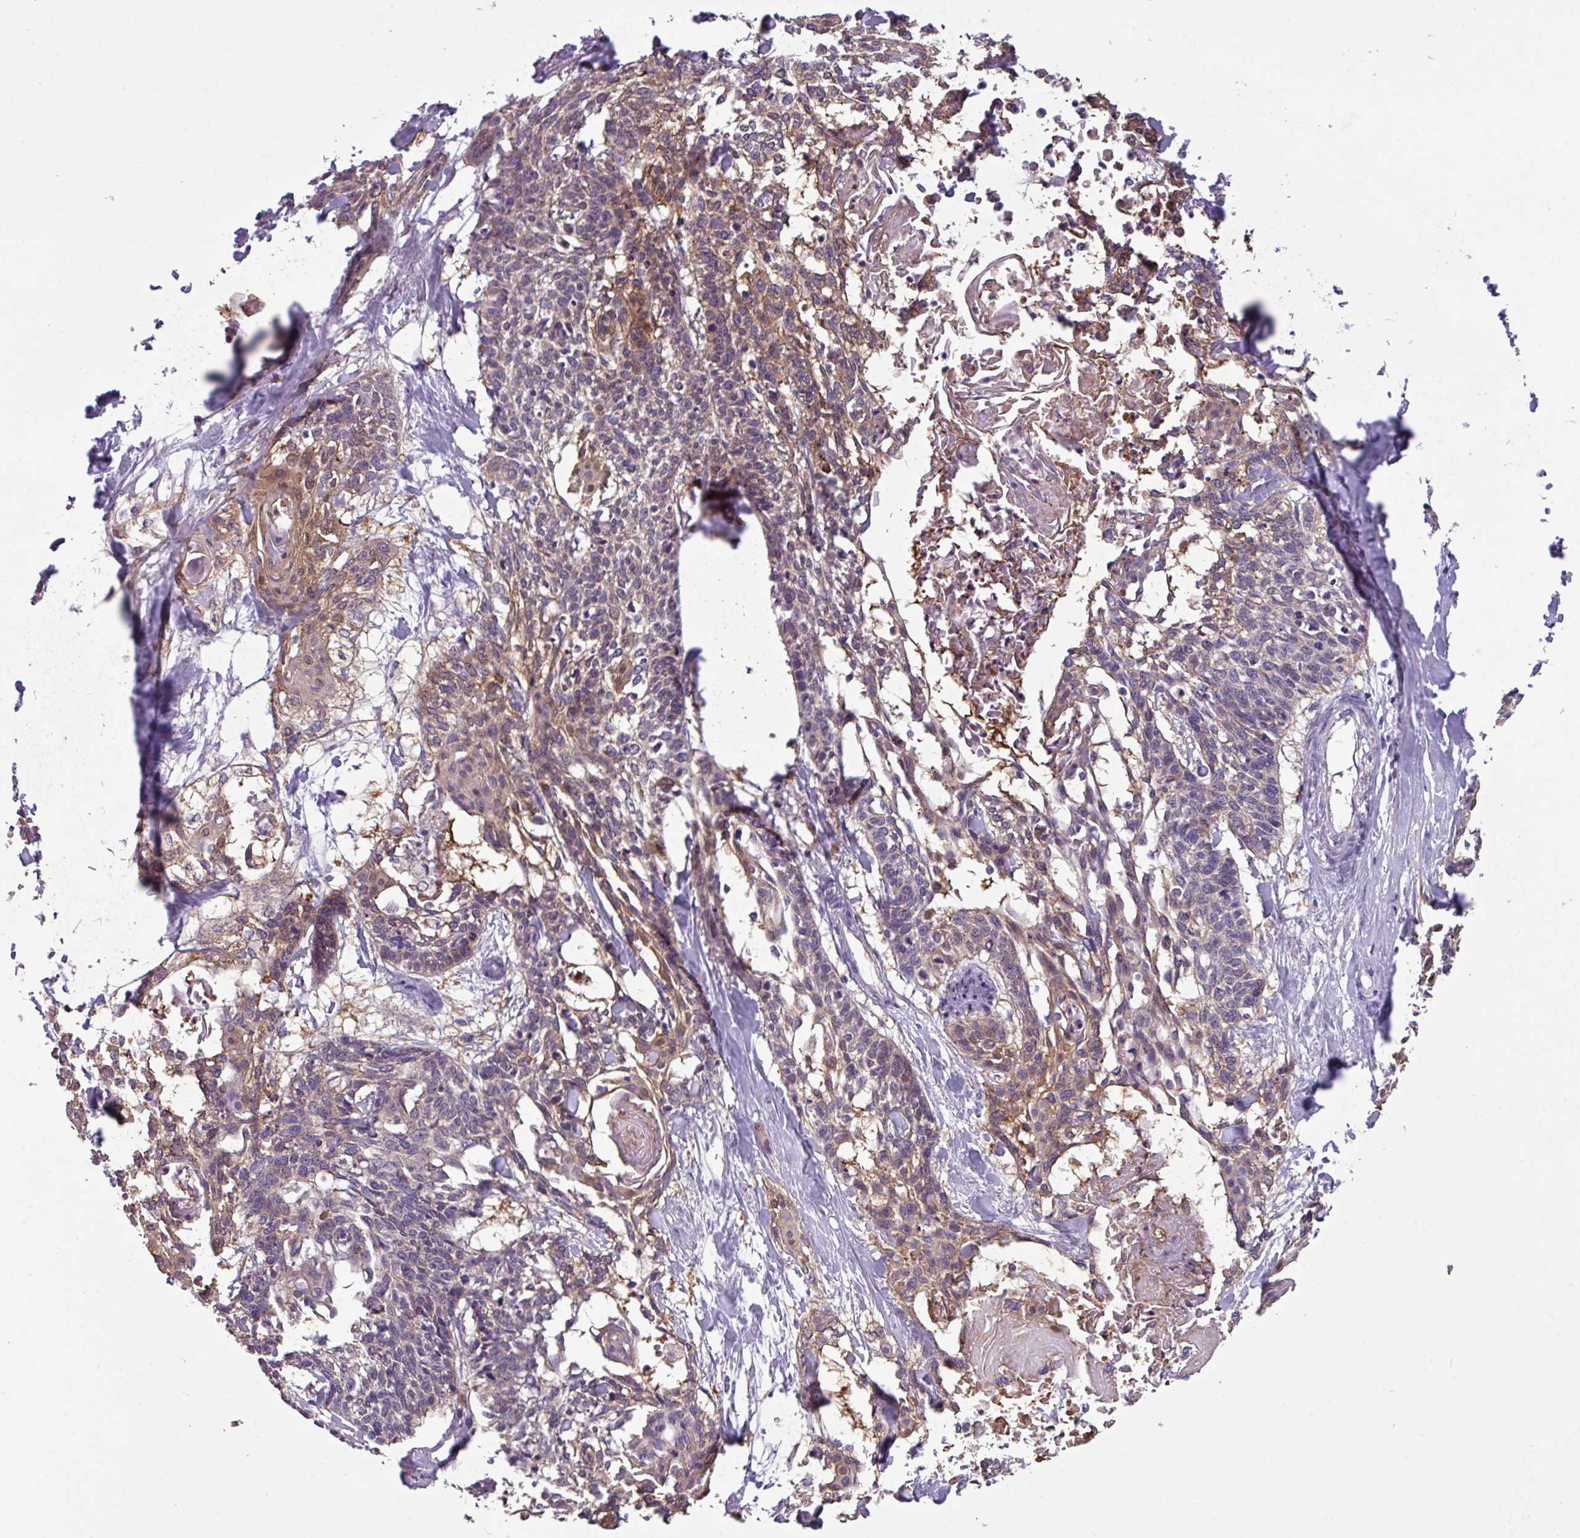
{"staining": {"intensity": "moderate", "quantity": "25%-75%", "location": "cytoplasmic/membranous,nuclear"}, "tissue": "cervical cancer", "cell_type": "Tumor cells", "image_type": "cancer", "snomed": [{"axis": "morphology", "description": "Squamous cell carcinoma, NOS"}, {"axis": "topography", "description": "Cervix"}], "caption": "Squamous cell carcinoma (cervical) stained with IHC demonstrates moderate cytoplasmic/membranous and nuclear staining in about 25%-75% of tumor cells. The staining was performed using DAB to visualize the protein expression in brown, while the nuclei were stained in blue with hematoxylin (Magnification: 20x).", "gene": "SLC23A2", "patient": {"sex": "female", "age": 57}}